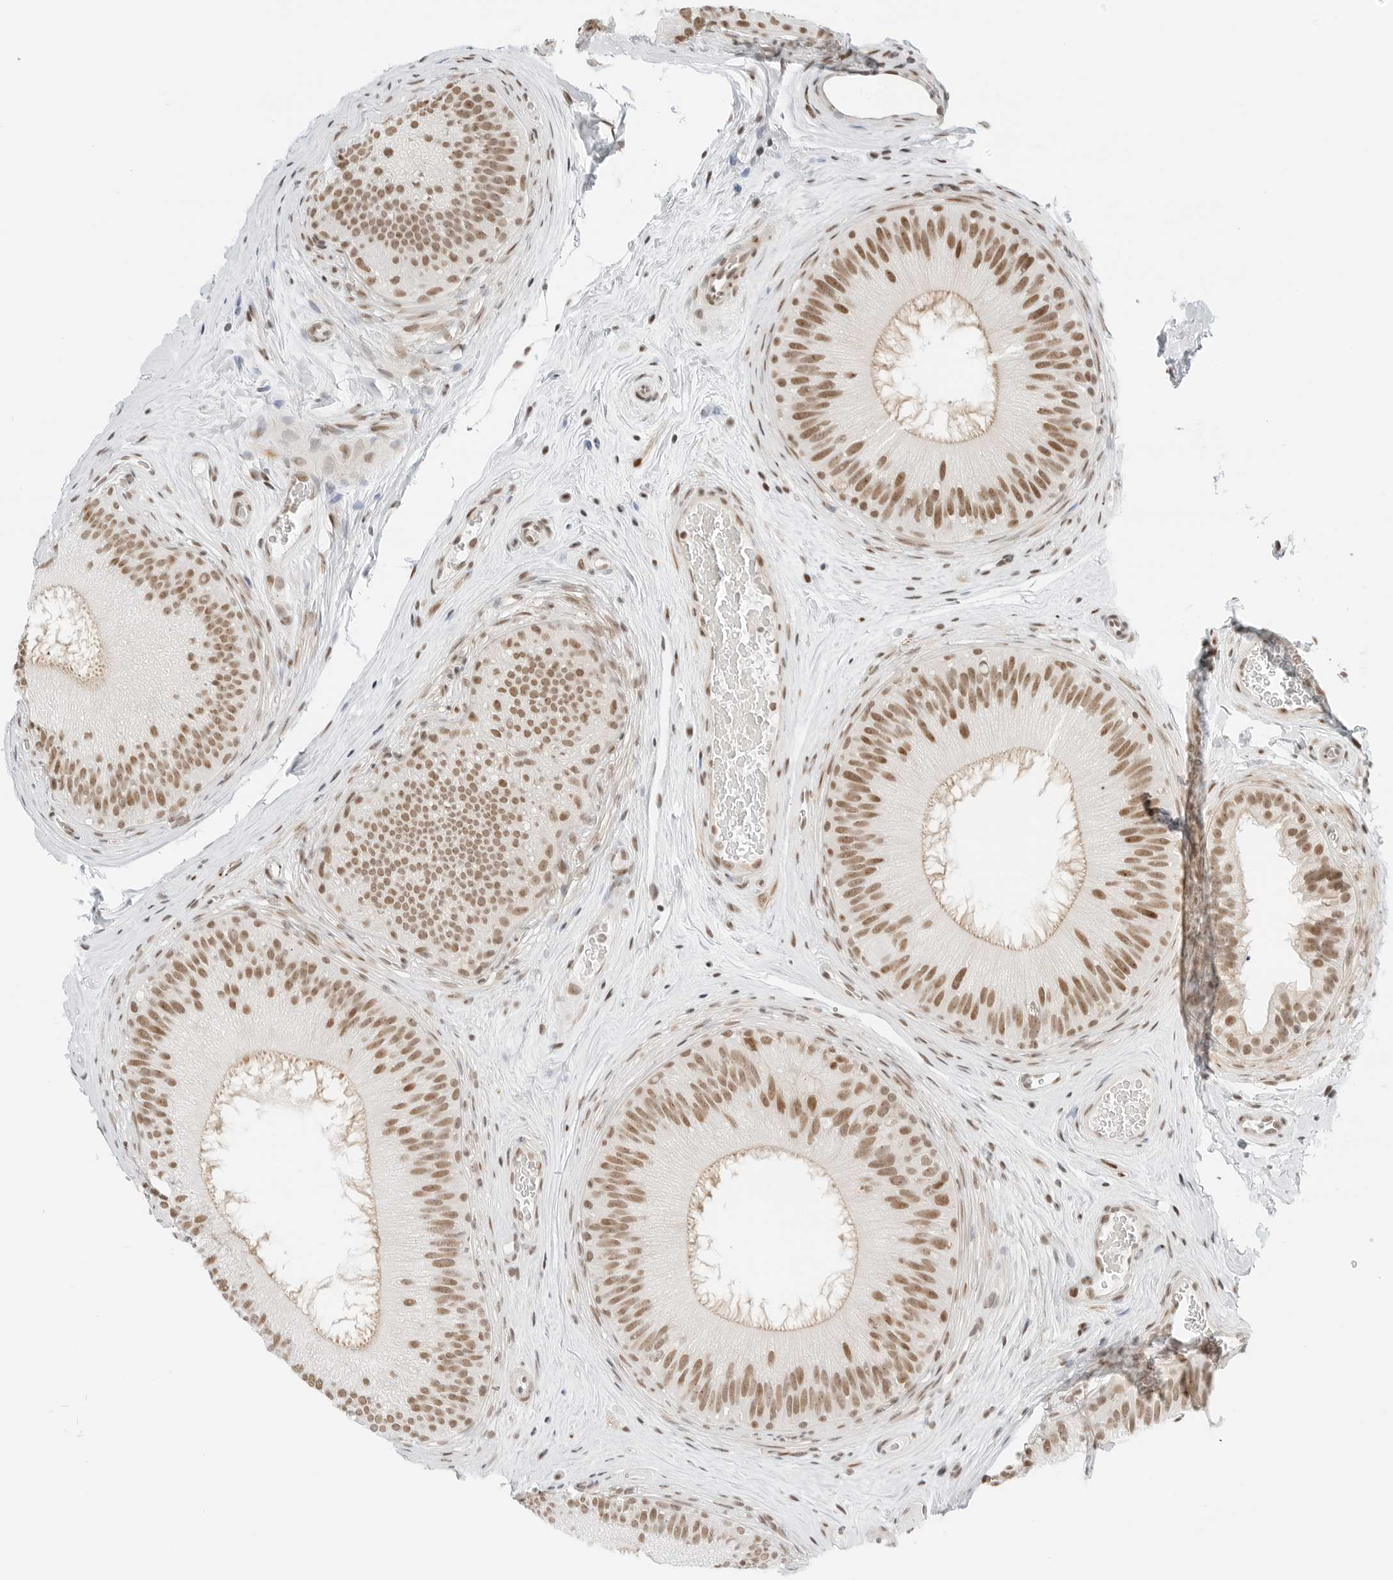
{"staining": {"intensity": "moderate", "quantity": ">75%", "location": "nuclear"}, "tissue": "epididymis", "cell_type": "Glandular cells", "image_type": "normal", "snomed": [{"axis": "morphology", "description": "Normal tissue, NOS"}, {"axis": "topography", "description": "Epididymis"}], "caption": "Epididymis stained for a protein demonstrates moderate nuclear positivity in glandular cells. (IHC, brightfield microscopy, high magnification).", "gene": "CRTC2", "patient": {"sex": "male", "age": 45}}